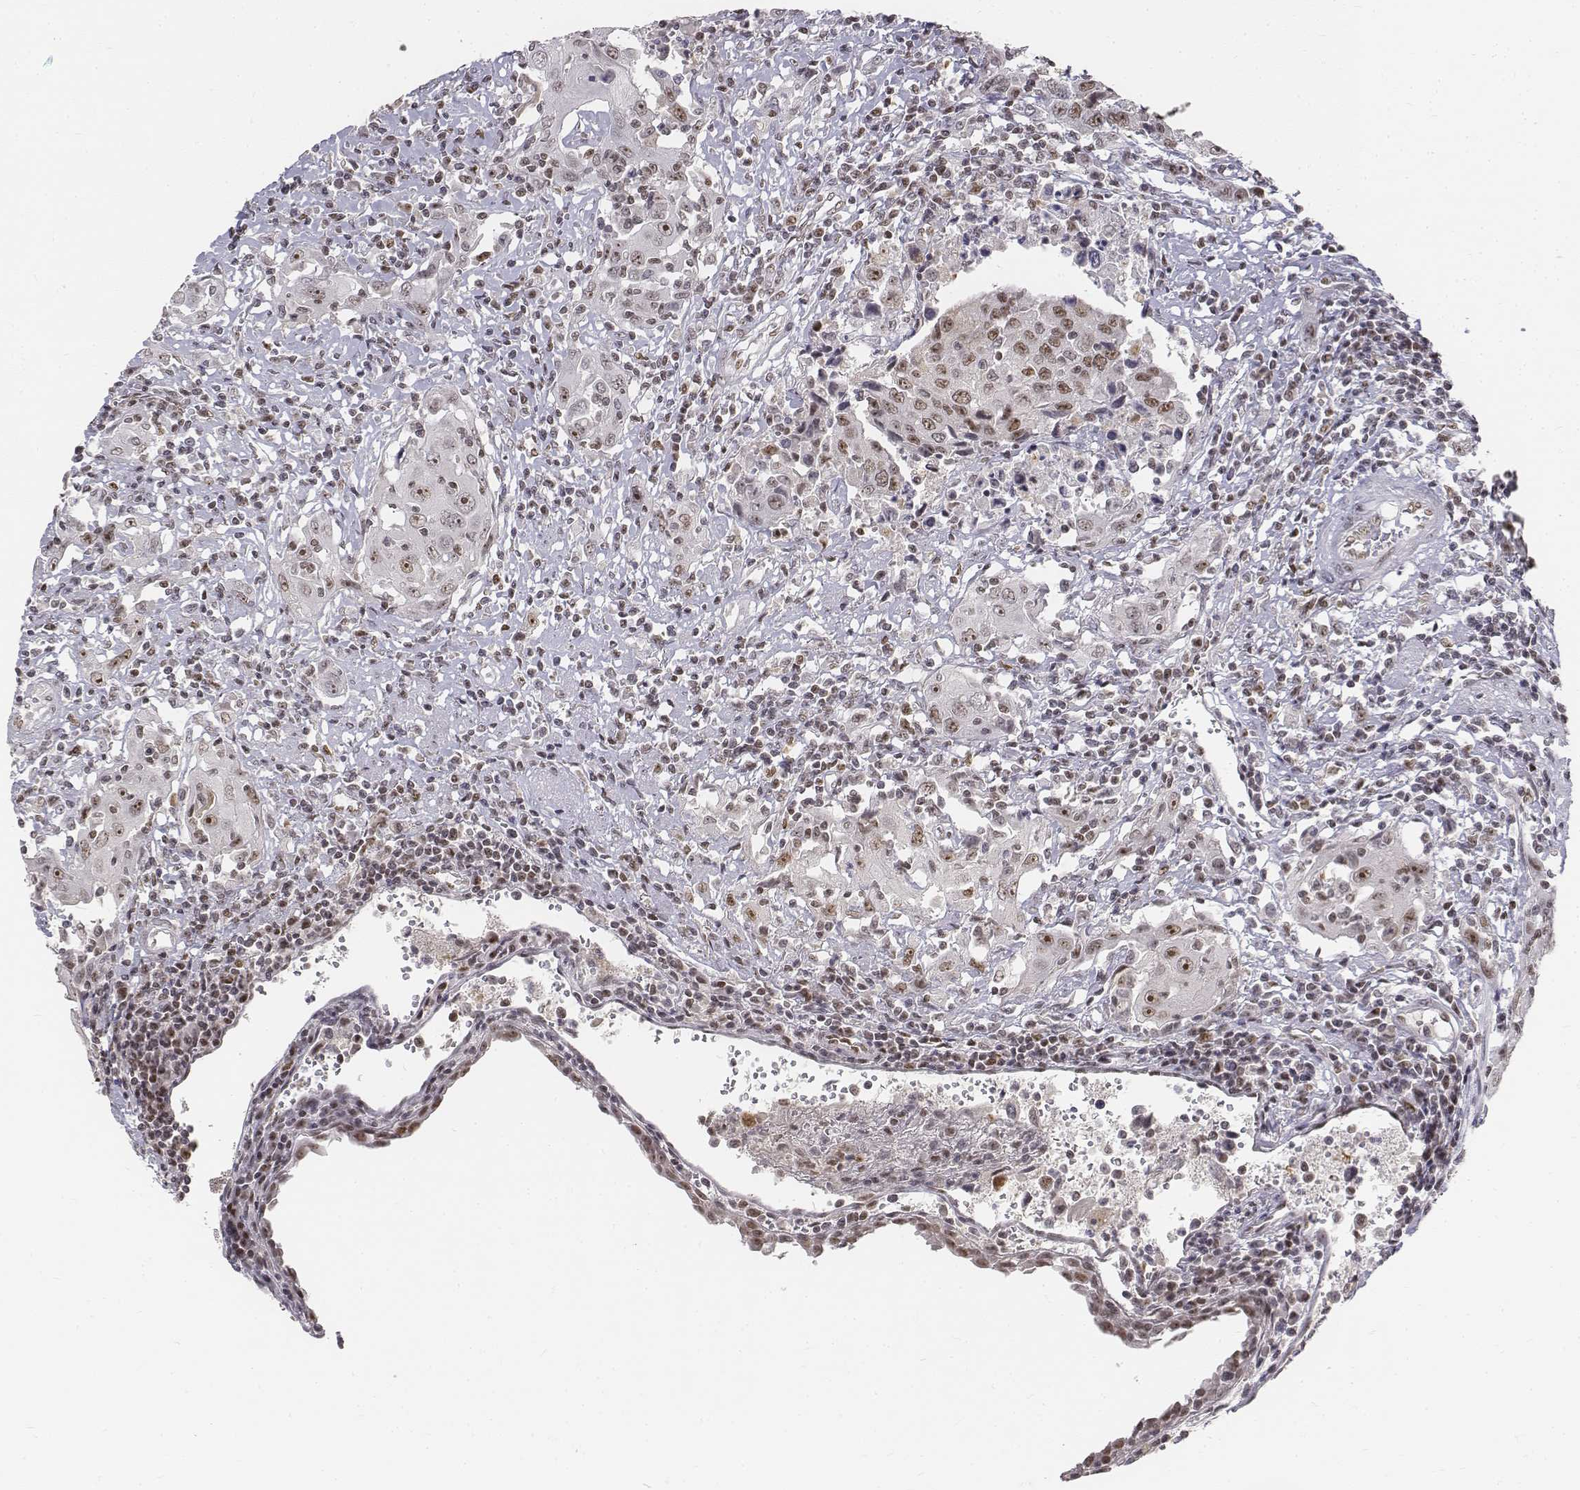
{"staining": {"intensity": "weak", "quantity": ">75%", "location": "nuclear"}, "tissue": "urothelial cancer", "cell_type": "Tumor cells", "image_type": "cancer", "snomed": [{"axis": "morphology", "description": "Urothelial carcinoma, High grade"}, {"axis": "topography", "description": "Urinary bladder"}], "caption": "Weak nuclear protein staining is seen in about >75% of tumor cells in urothelial cancer.", "gene": "PHF6", "patient": {"sex": "female", "age": 85}}